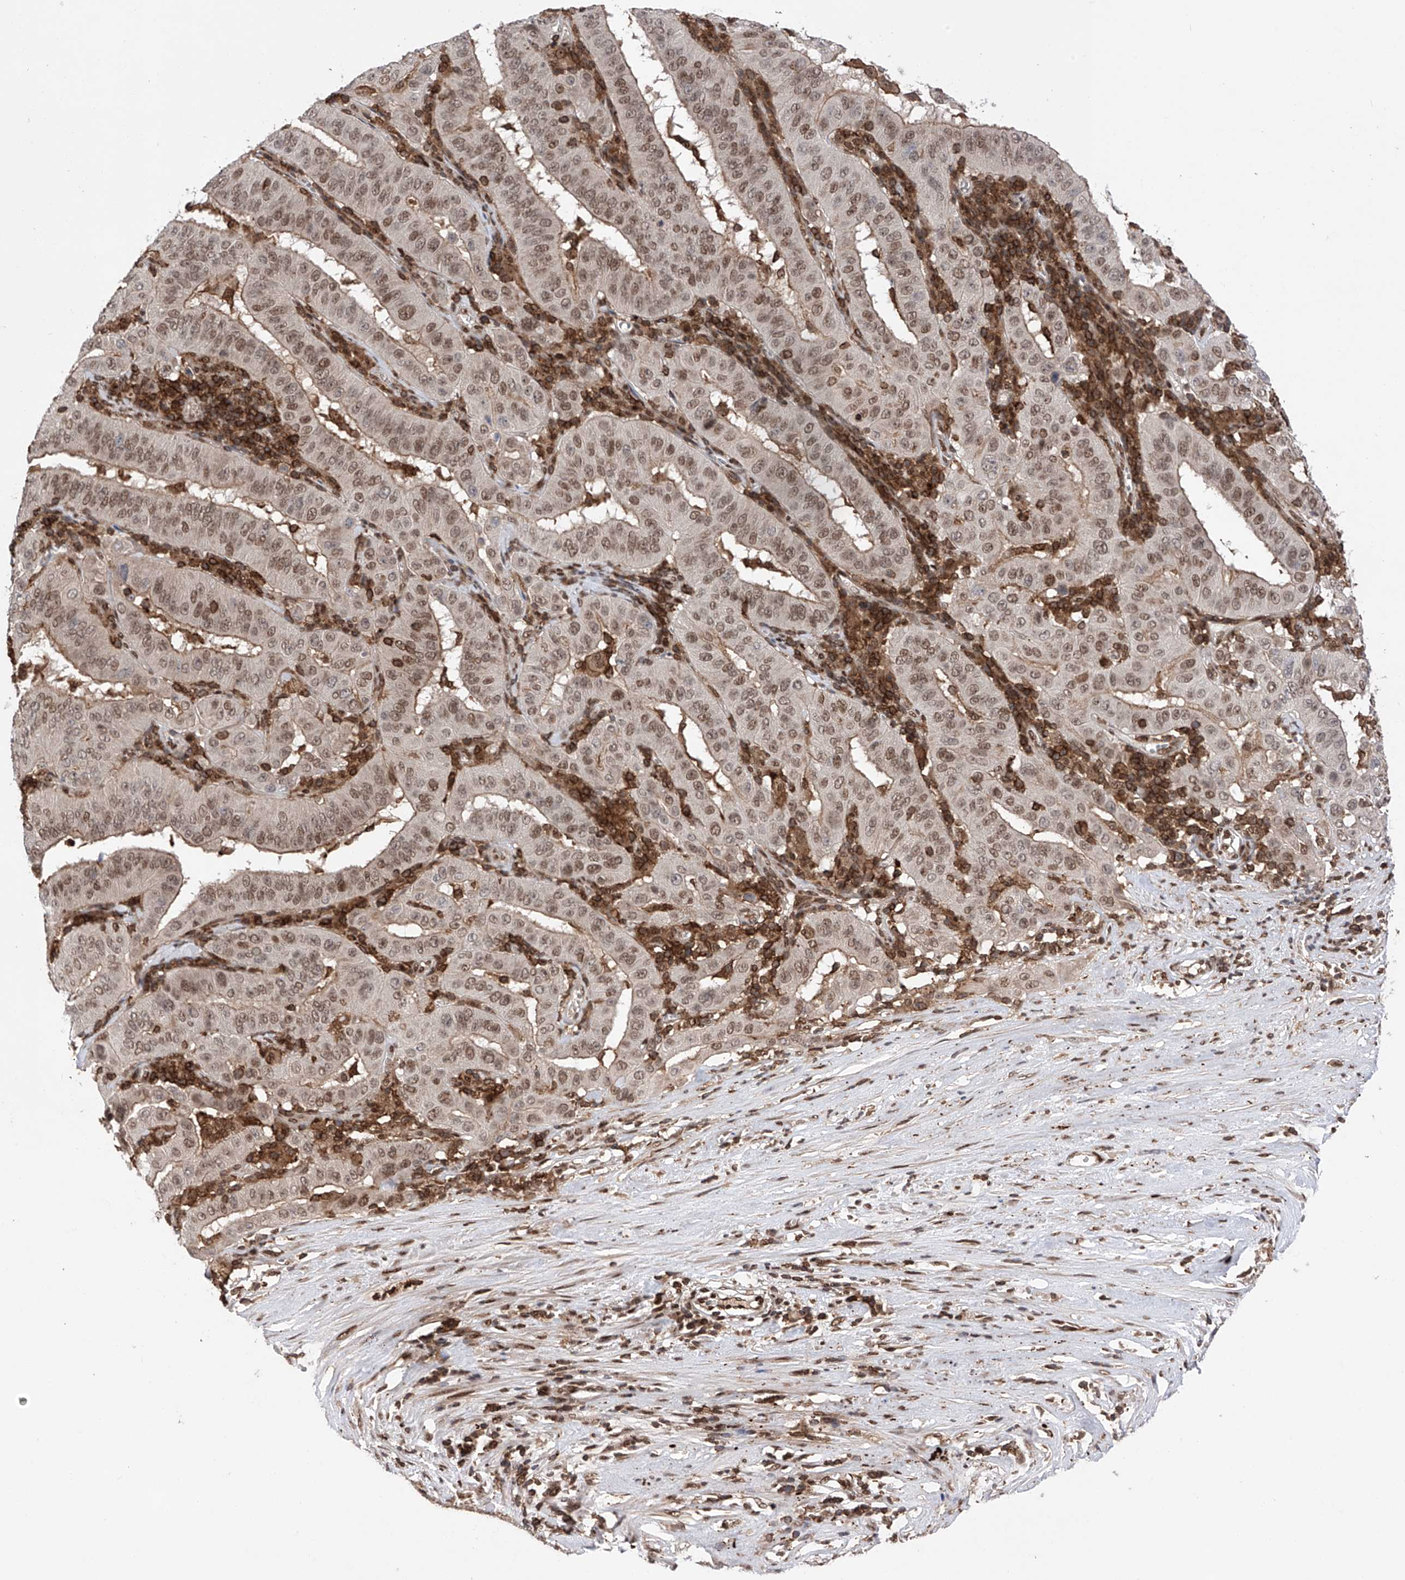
{"staining": {"intensity": "moderate", "quantity": ">75%", "location": "nuclear"}, "tissue": "pancreatic cancer", "cell_type": "Tumor cells", "image_type": "cancer", "snomed": [{"axis": "morphology", "description": "Adenocarcinoma, NOS"}, {"axis": "topography", "description": "Pancreas"}], "caption": "About >75% of tumor cells in adenocarcinoma (pancreatic) demonstrate moderate nuclear protein positivity as visualized by brown immunohistochemical staining.", "gene": "ZNF280D", "patient": {"sex": "male", "age": 63}}